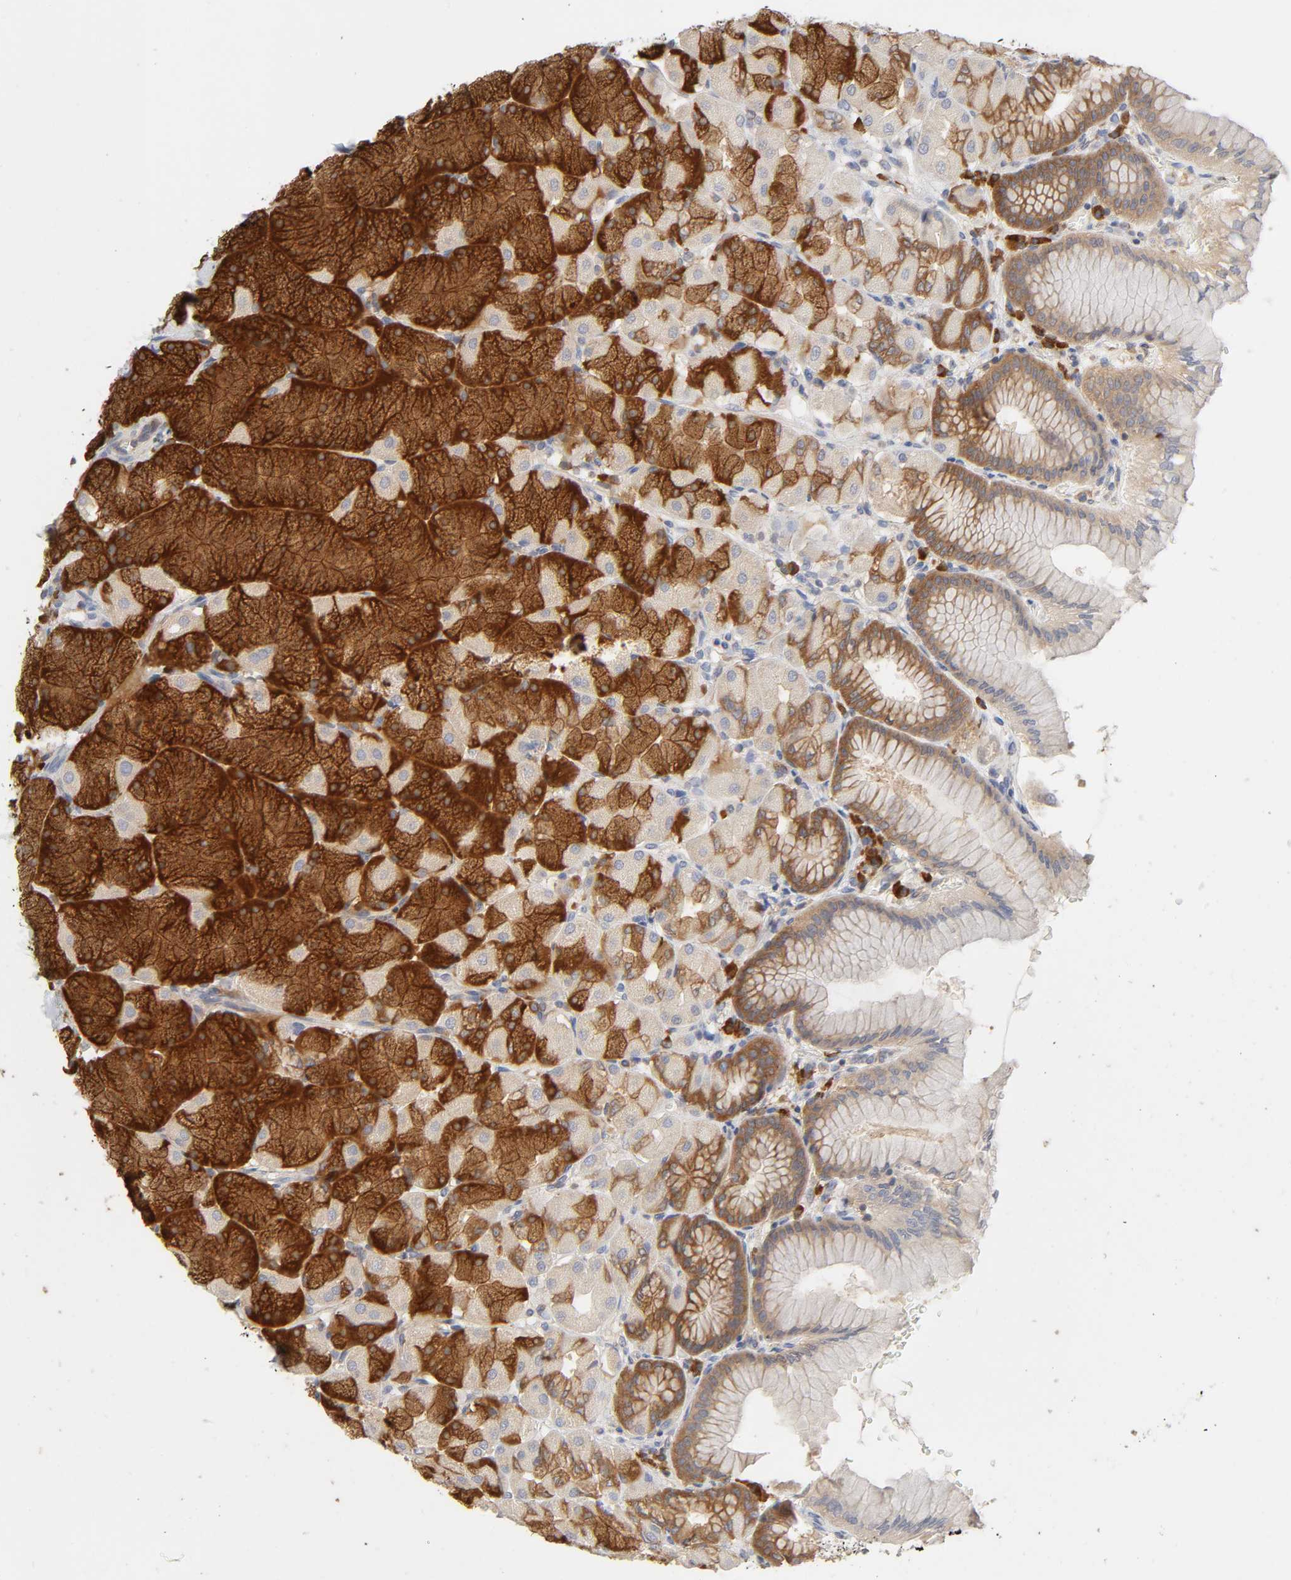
{"staining": {"intensity": "strong", "quantity": ">75%", "location": "cytoplasmic/membranous"}, "tissue": "stomach", "cell_type": "Glandular cells", "image_type": "normal", "snomed": [{"axis": "morphology", "description": "Normal tissue, NOS"}, {"axis": "topography", "description": "Stomach, upper"}], "caption": "Glandular cells demonstrate strong cytoplasmic/membranous expression in approximately >75% of cells in unremarkable stomach. (brown staining indicates protein expression, while blue staining denotes nuclei).", "gene": "IQCJ", "patient": {"sex": "female", "age": 56}}